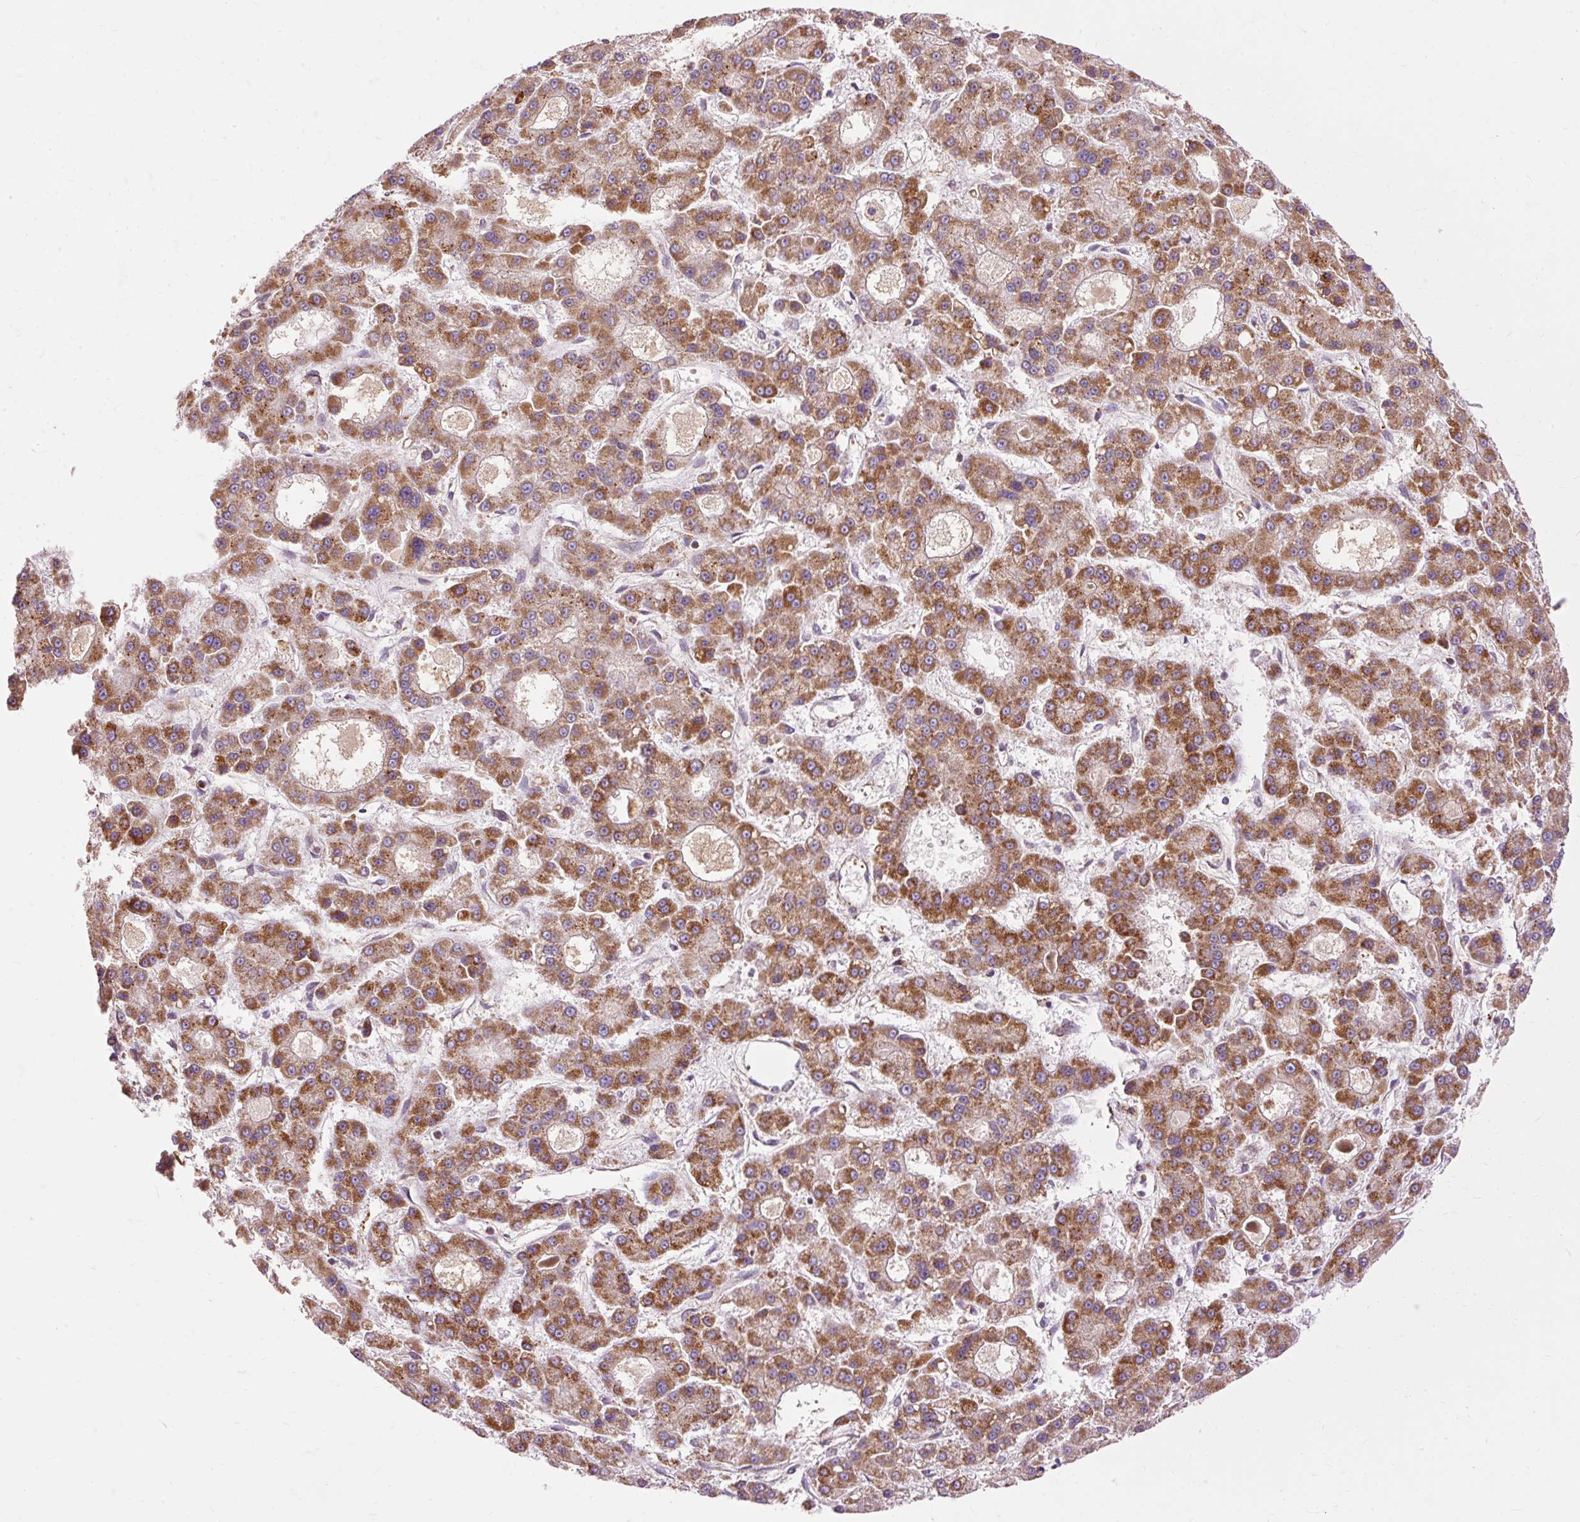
{"staining": {"intensity": "moderate", "quantity": ">75%", "location": "cytoplasmic/membranous"}, "tissue": "liver cancer", "cell_type": "Tumor cells", "image_type": "cancer", "snomed": [{"axis": "morphology", "description": "Carcinoma, Hepatocellular, NOS"}, {"axis": "topography", "description": "Liver"}], "caption": "The immunohistochemical stain highlights moderate cytoplasmic/membranous staining in tumor cells of liver cancer tissue. The staining was performed using DAB, with brown indicating positive protein expression. Nuclei are stained blue with hematoxylin.", "gene": "RIPOR3", "patient": {"sex": "male", "age": 70}}